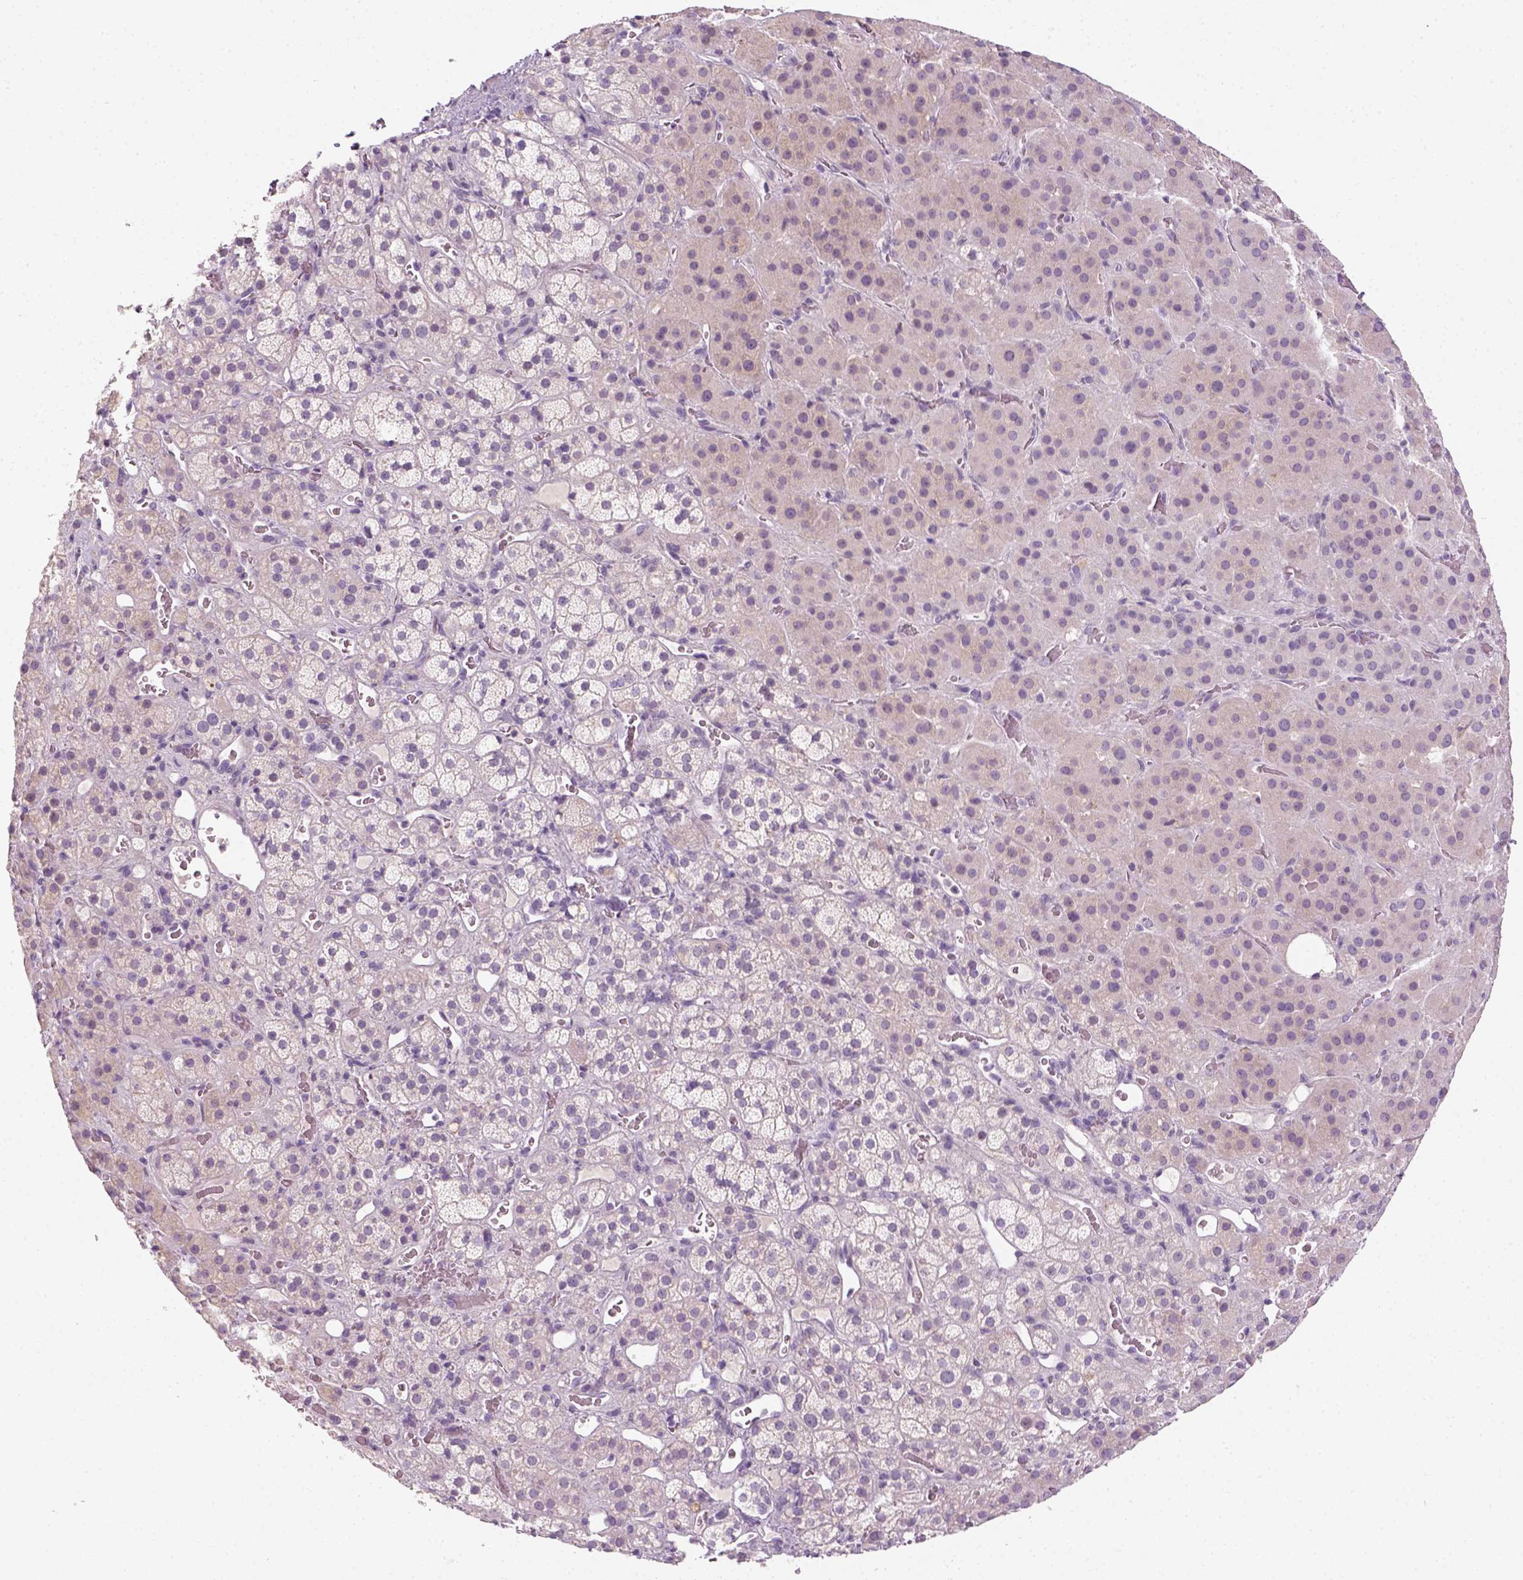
{"staining": {"intensity": "negative", "quantity": "none", "location": "none"}, "tissue": "adrenal gland", "cell_type": "Glandular cells", "image_type": "normal", "snomed": [{"axis": "morphology", "description": "Normal tissue, NOS"}, {"axis": "topography", "description": "Adrenal gland"}], "caption": "High magnification brightfield microscopy of benign adrenal gland stained with DAB (brown) and counterstained with hematoxylin (blue): glandular cells show no significant expression.", "gene": "GFI1B", "patient": {"sex": "male", "age": 57}}